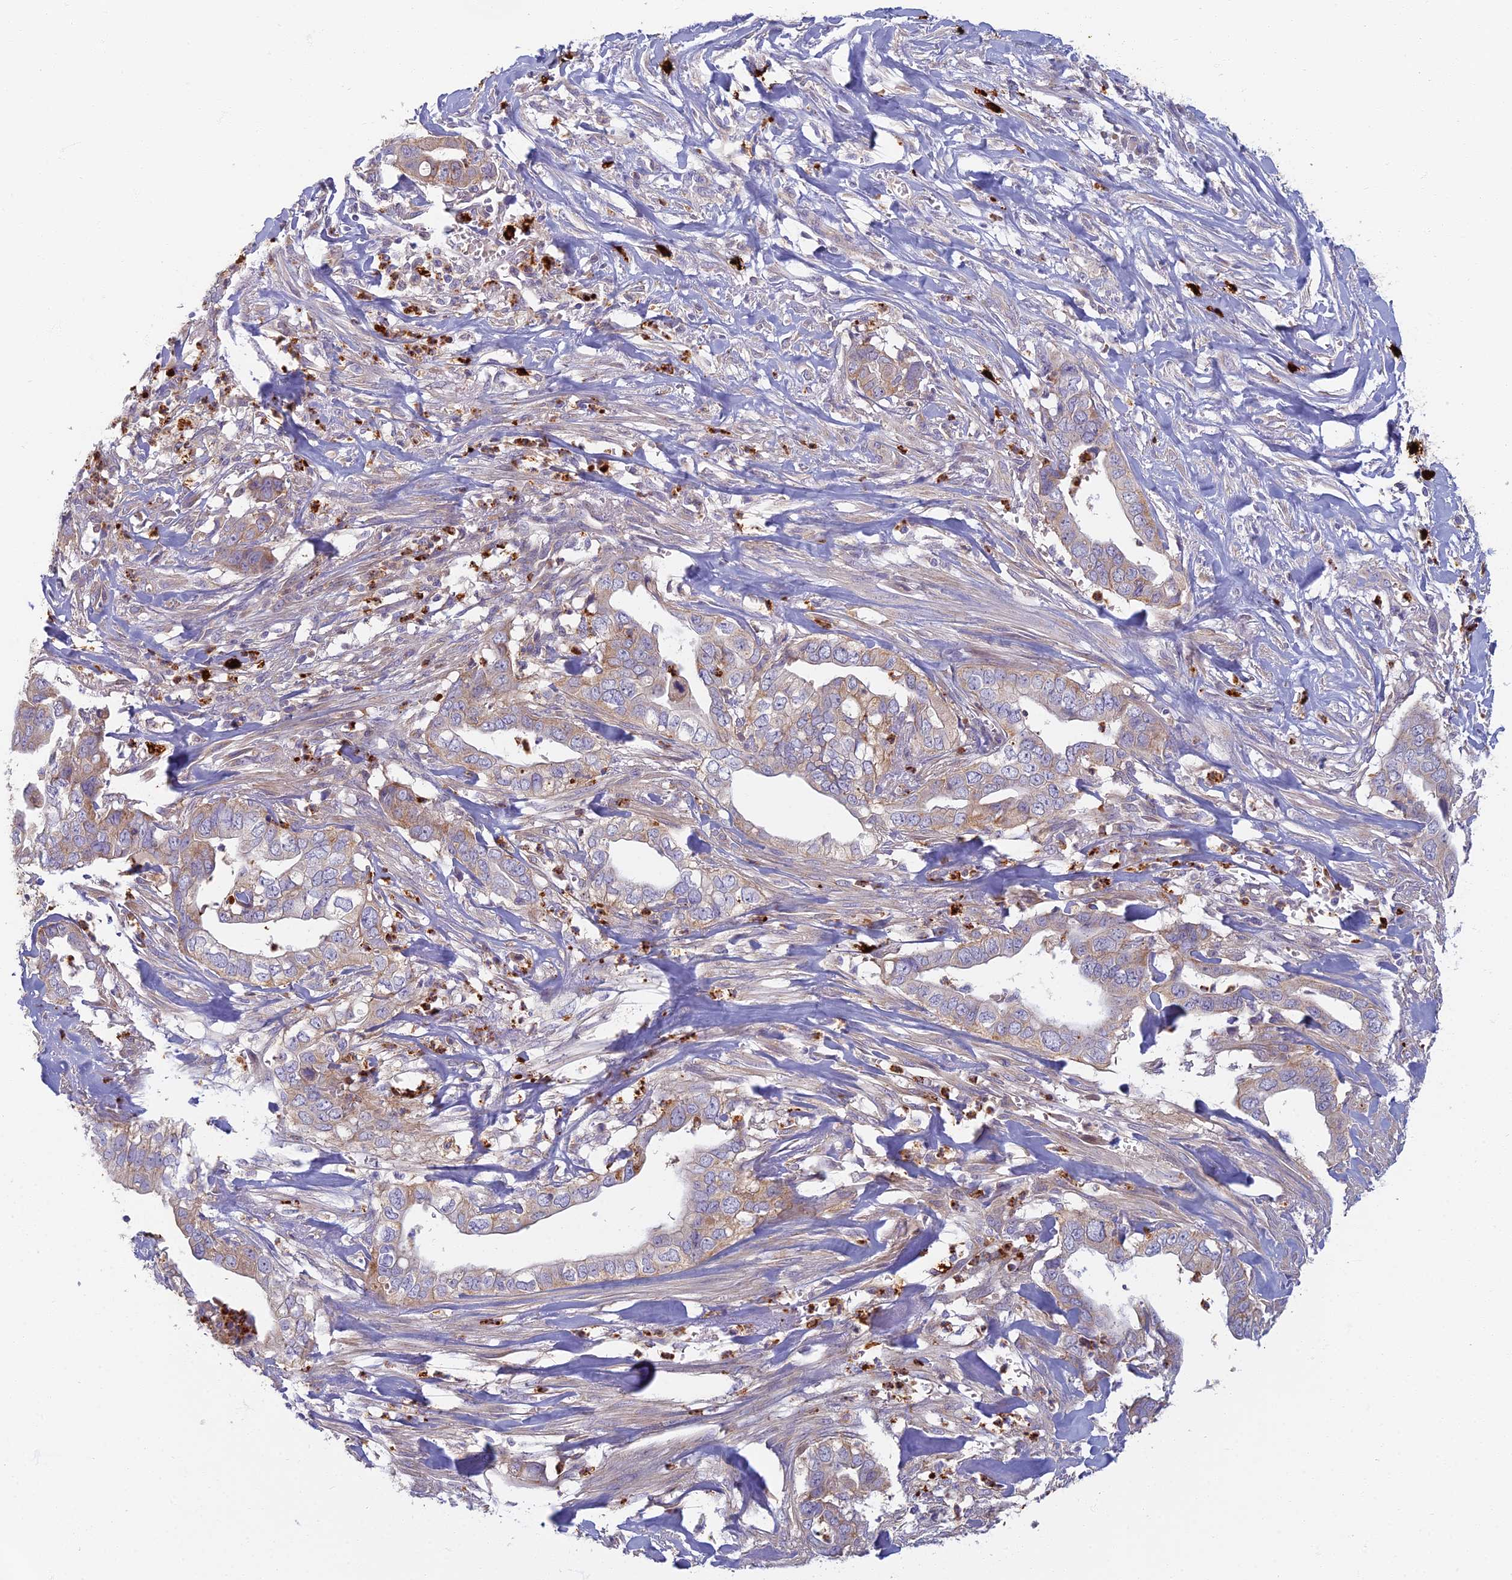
{"staining": {"intensity": "moderate", "quantity": "<25%", "location": "cytoplasmic/membranous"}, "tissue": "liver cancer", "cell_type": "Tumor cells", "image_type": "cancer", "snomed": [{"axis": "morphology", "description": "Cholangiocarcinoma"}, {"axis": "topography", "description": "Liver"}], "caption": "Immunohistochemical staining of liver cholangiocarcinoma exhibits moderate cytoplasmic/membranous protein staining in approximately <25% of tumor cells. (brown staining indicates protein expression, while blue staining denotes nuclei).", "gene": "PROX2", "patient": {"sex": "female", "age": 79}}